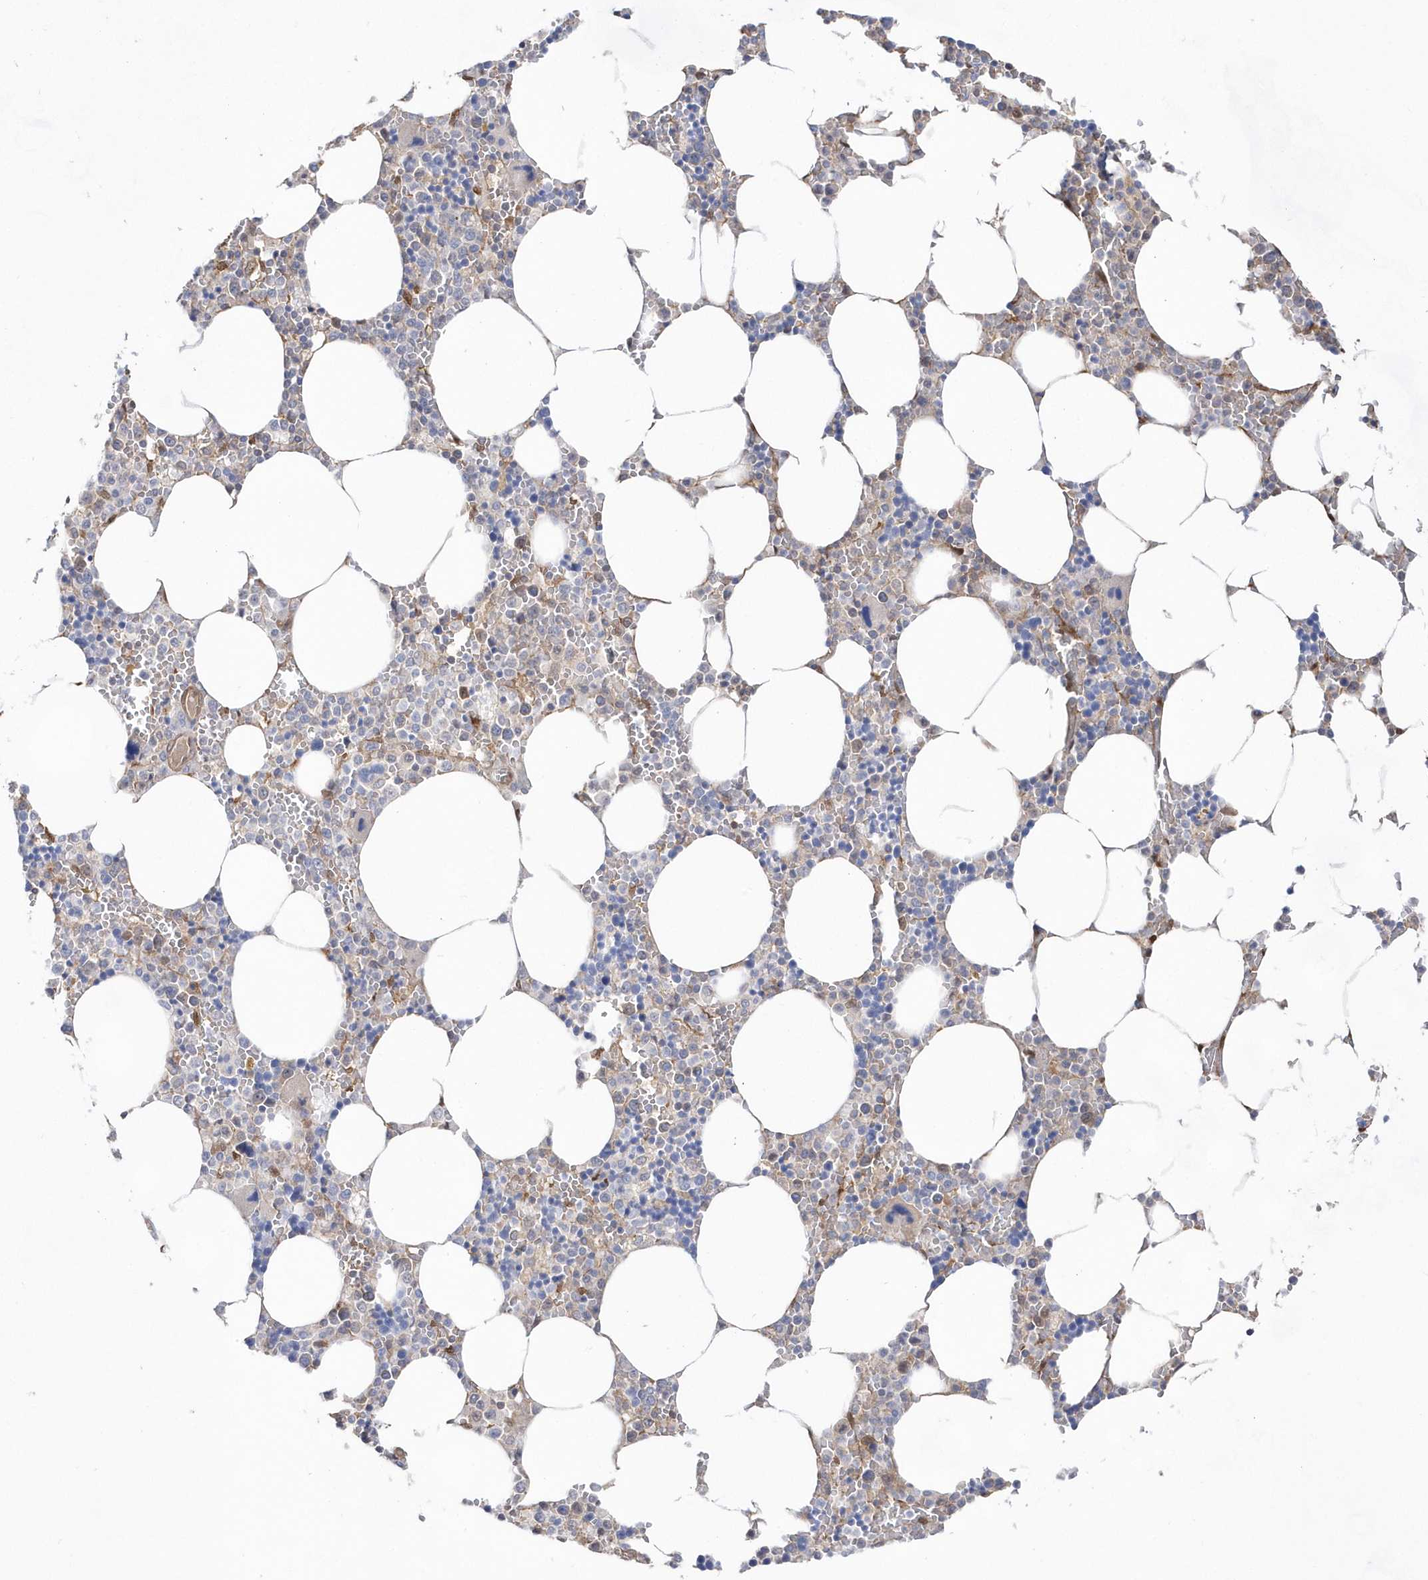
{"staining": {"intensity": "negative", "quantity": "none", "location": "none"}, "tissue": "bone marrow", "cell_type": "Hematopoietic cells", "image_type": "normal", "snomed": [{"axis": "morphology", "description": "Normal tissue, NOS"}, {"axis": "topography", "description": "Bone marrow"}], "caption": "This micrograph is of normal bone marrow stained with IHC to label a protein in brown with the nuclei are counter-stained blue. There is no expression in hematopoietic cells.", "gene": "BDH2", "patient": {"sex": "male", "age": 70}}